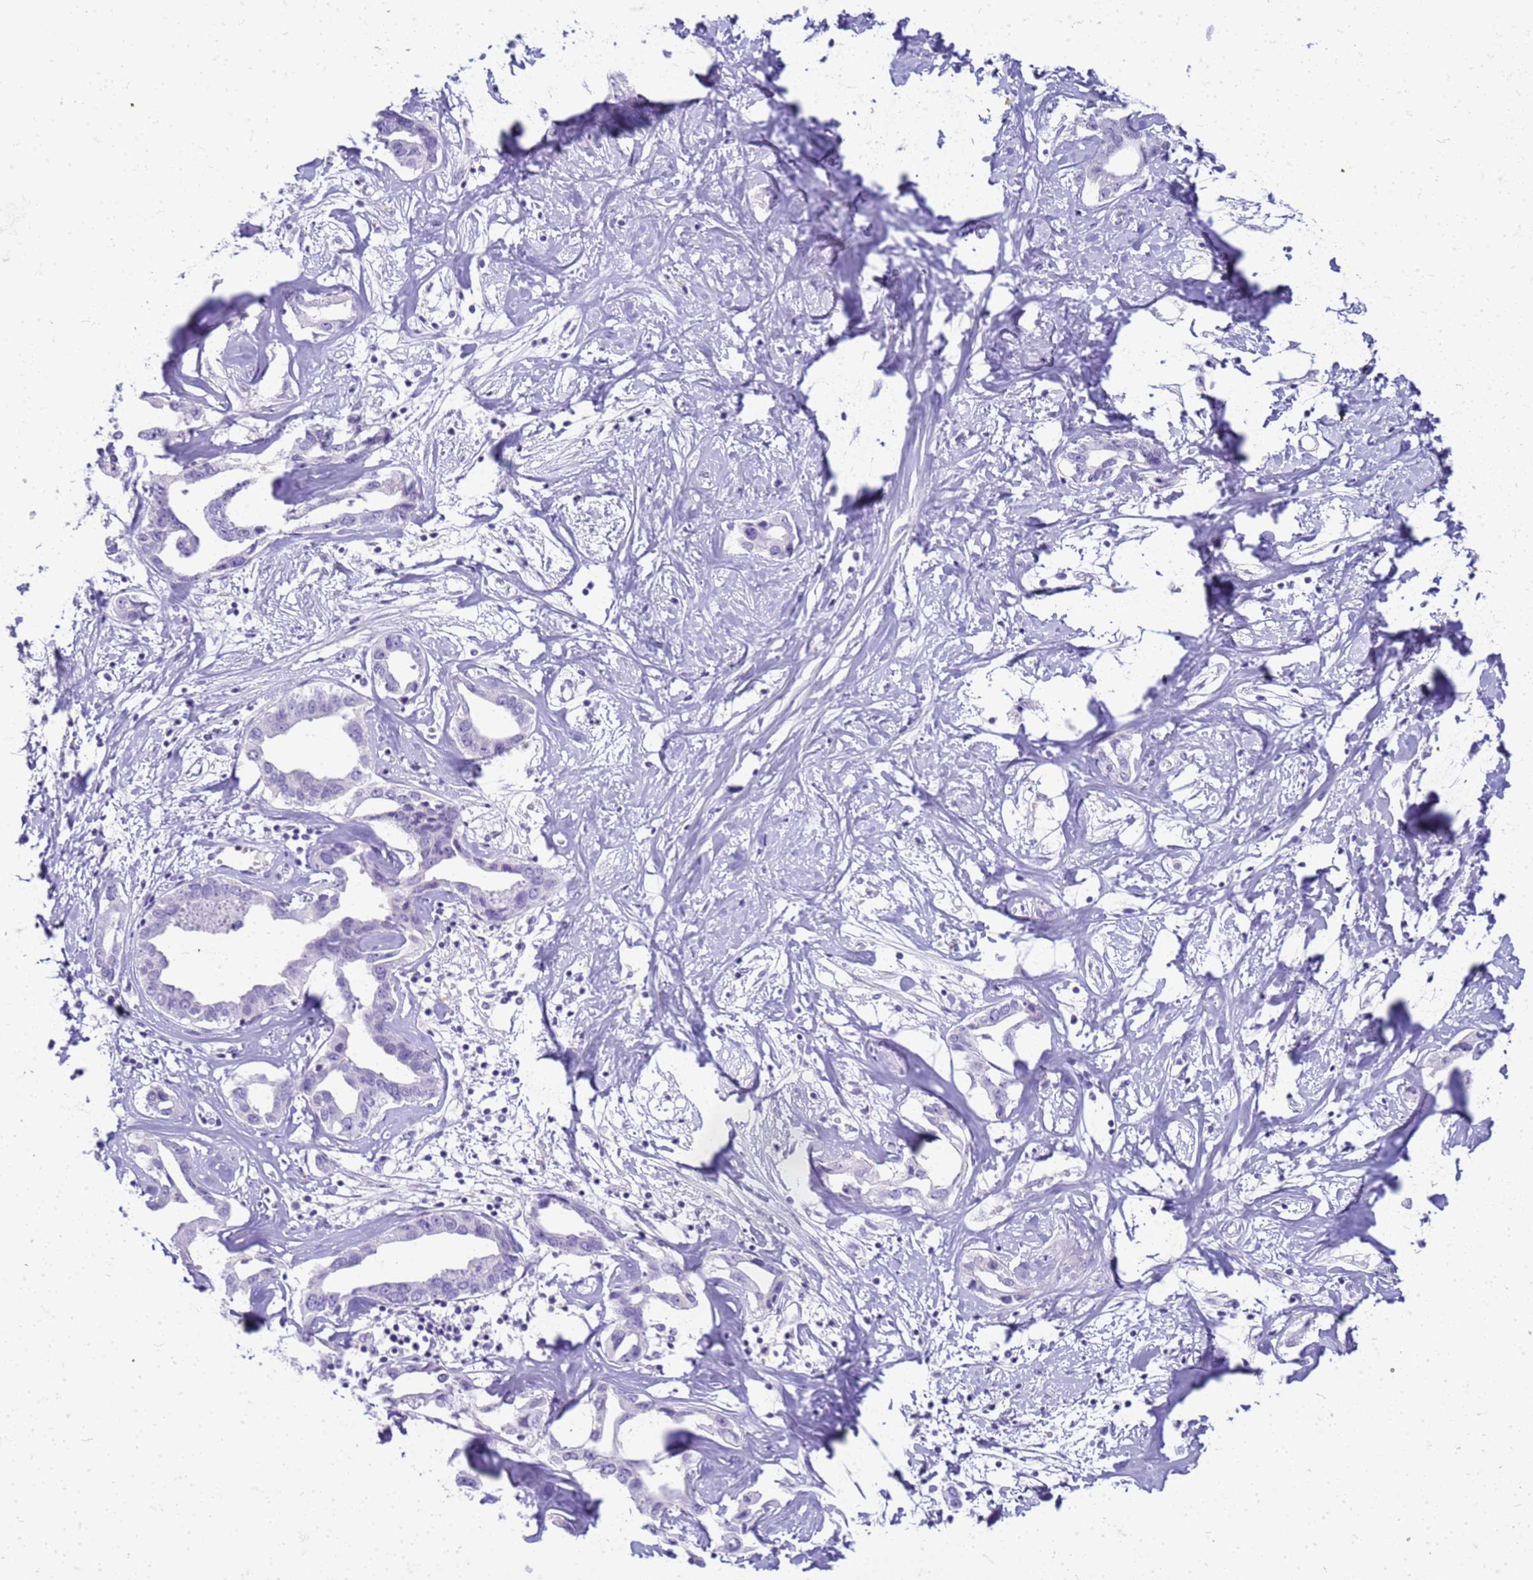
{"staining": {"intensity": "negative", "quantity": "none", "location": "none"}, "tissue": "liver cancer", "cell_type": "Tumor cells", "image_type": "cancer", "snomed": [{"axis": "morphology", "description": "Cholangiocarcinoma"}, {"axis": "topography", "description": "Liver"}], "caption": "This is a image of immunohistochemistry staining of liver cancer (cholangiocarcinoma), which shows no staining in tumor cells.", "gene": "CFAP100", "patient": {"sex": "male", "age": 59}}